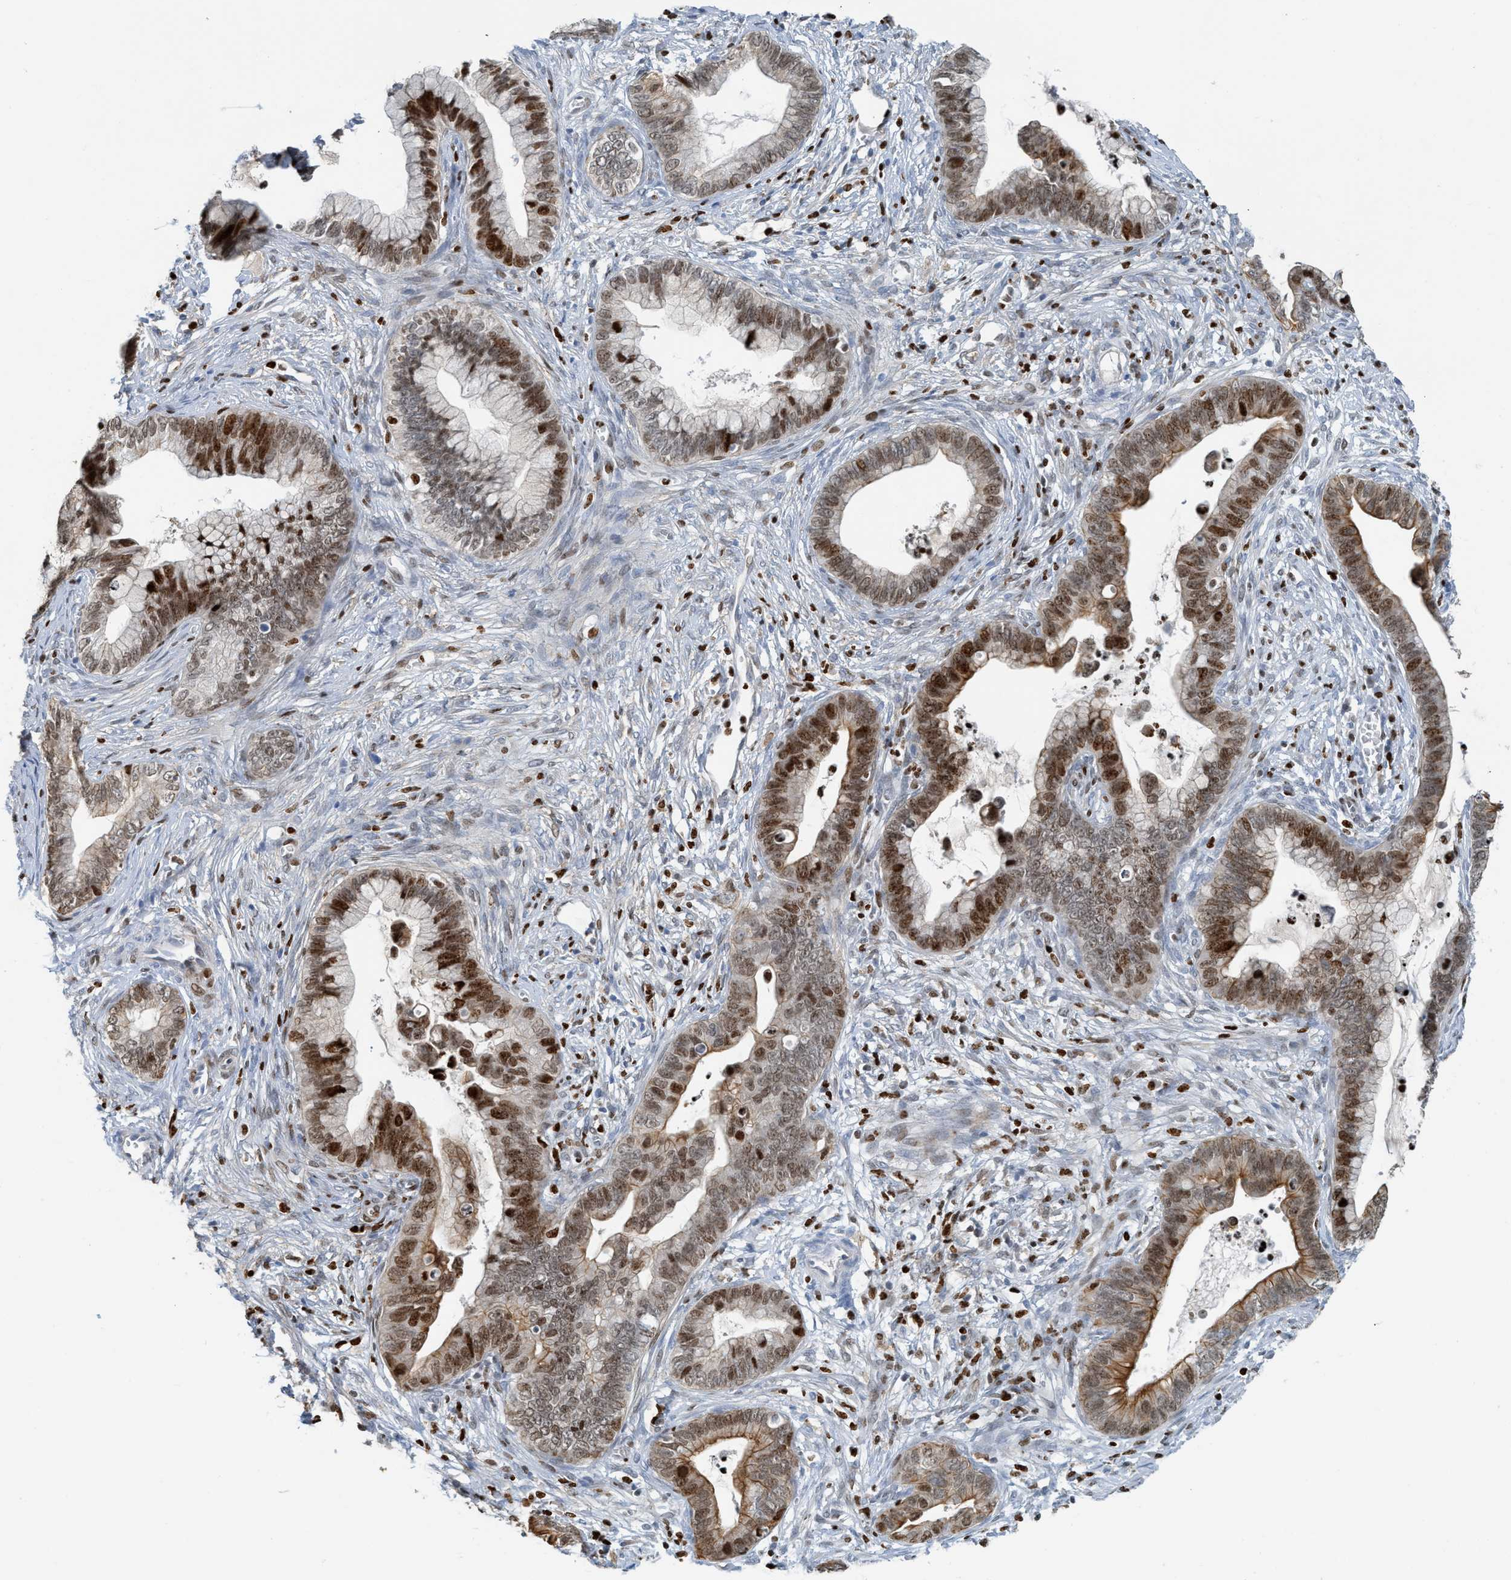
{"staining": {"intensity": "moderate", "quantity": ">75%", "location": "cytoplasmic/membranous,nuclear"}, "tissue": "cervical cancer", "cell_type": "Tumor cells", "image_type": "cancer", "snomed": [{"axis": "morphology", "description": "Adenocarcinoma, NOS"}, {"axis": "topography", "description": "Cervix"}], "caption": "Cervical cancer stained with DAB (3,3'-diaminobenzidine) immunohistochemistry demonstrates medium levels of moderate cytoplasmic/membranous and nuclear positivity in approximately >75% of tumor cells.", "gene": "SH3D19", "patient": {"sex": "female", "age": 44}}